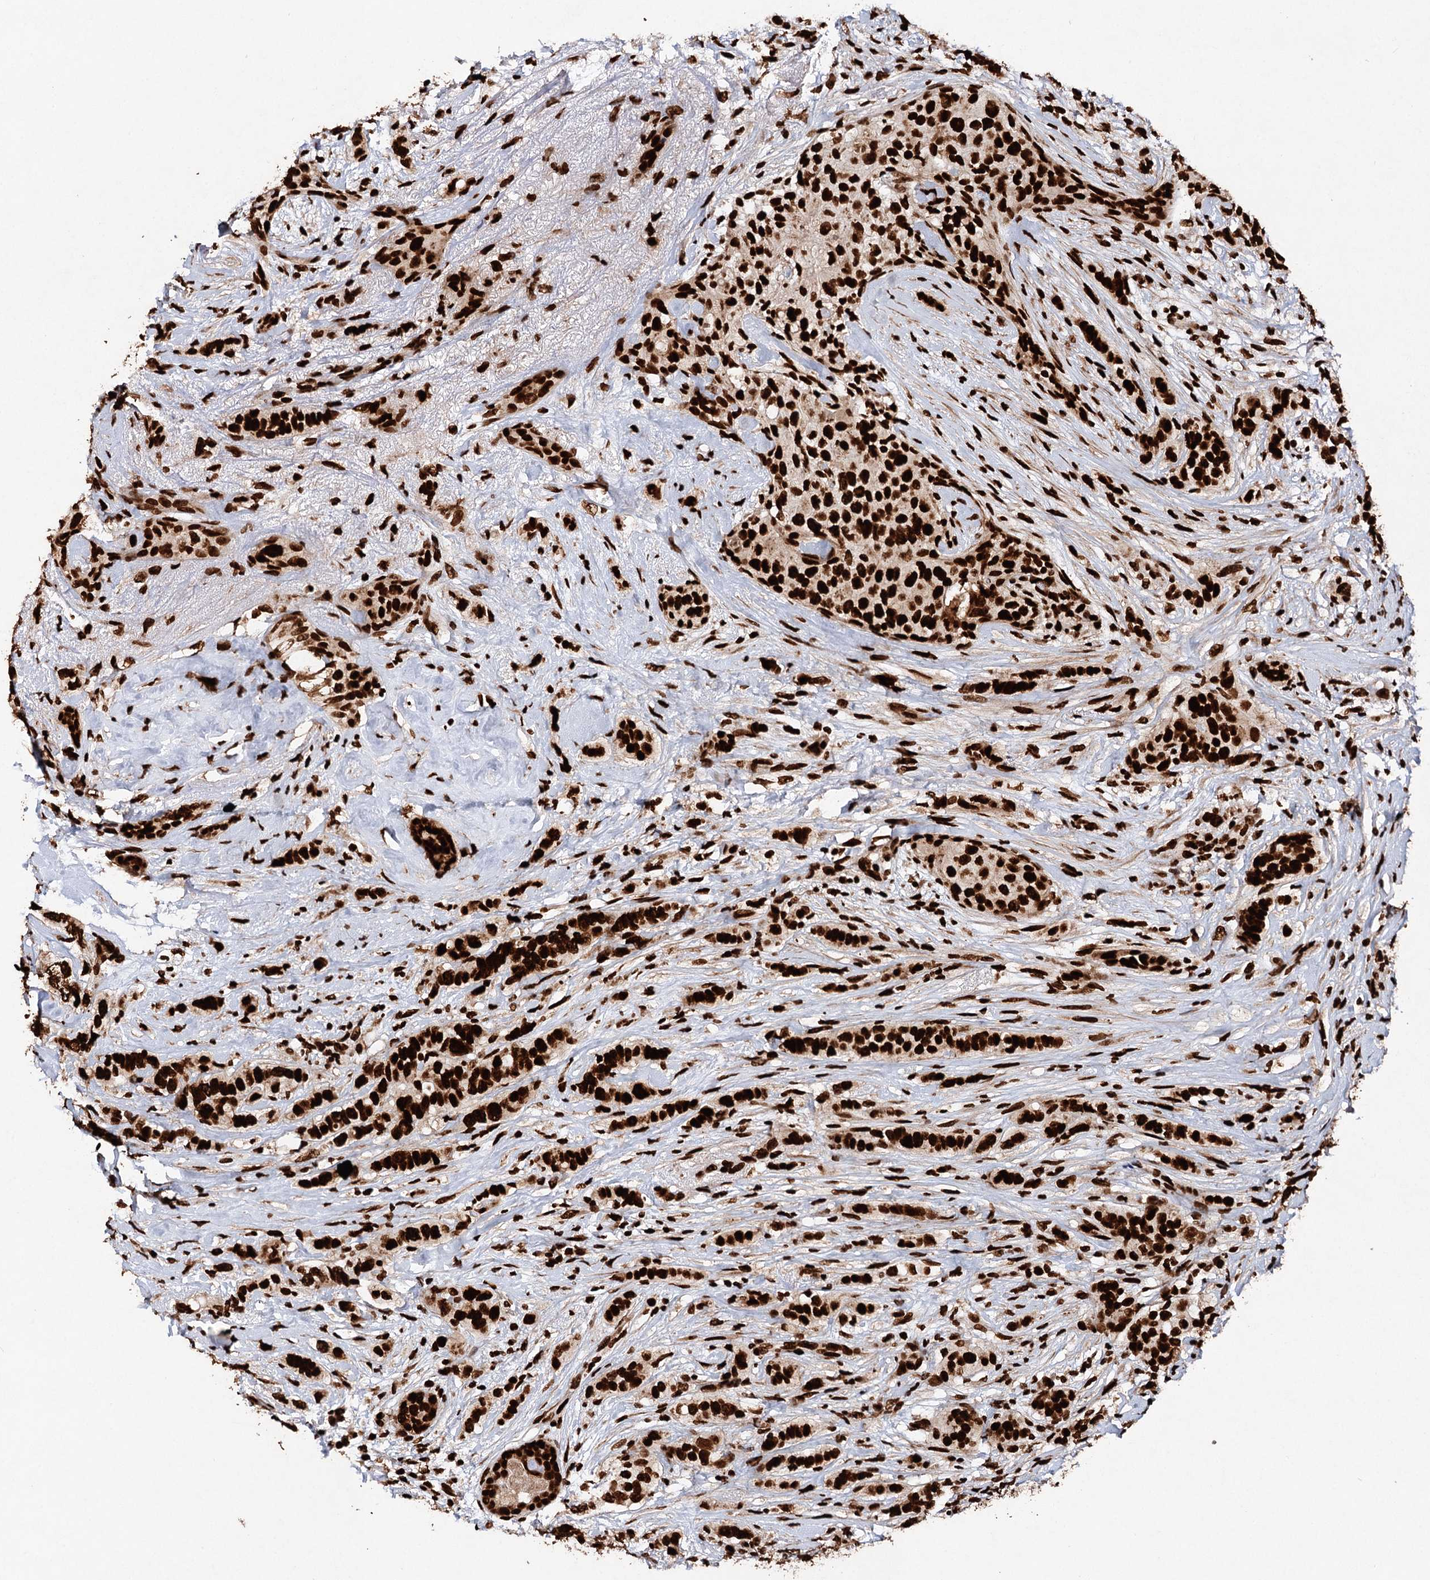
{"staining": {"intensity": "strong", "quantity": ">75%", "location": "nuclear"}, "tissue": "breast cancer", "cell_type": "Tumor cells", "image_type": "cancer", "snomed": [{"axis": "morphology", "description": "Lobular carcinoma"}, {"axis": "topography", "description": "Breast"}], "caption": "Lobular carcinoma (breast) tissue reveals strong nuclear staining in approximately >75% of tumor cells Nuclei are stained in blue.", "gene": "MATR3", "patient": {"sex": "female", "age": 51}}